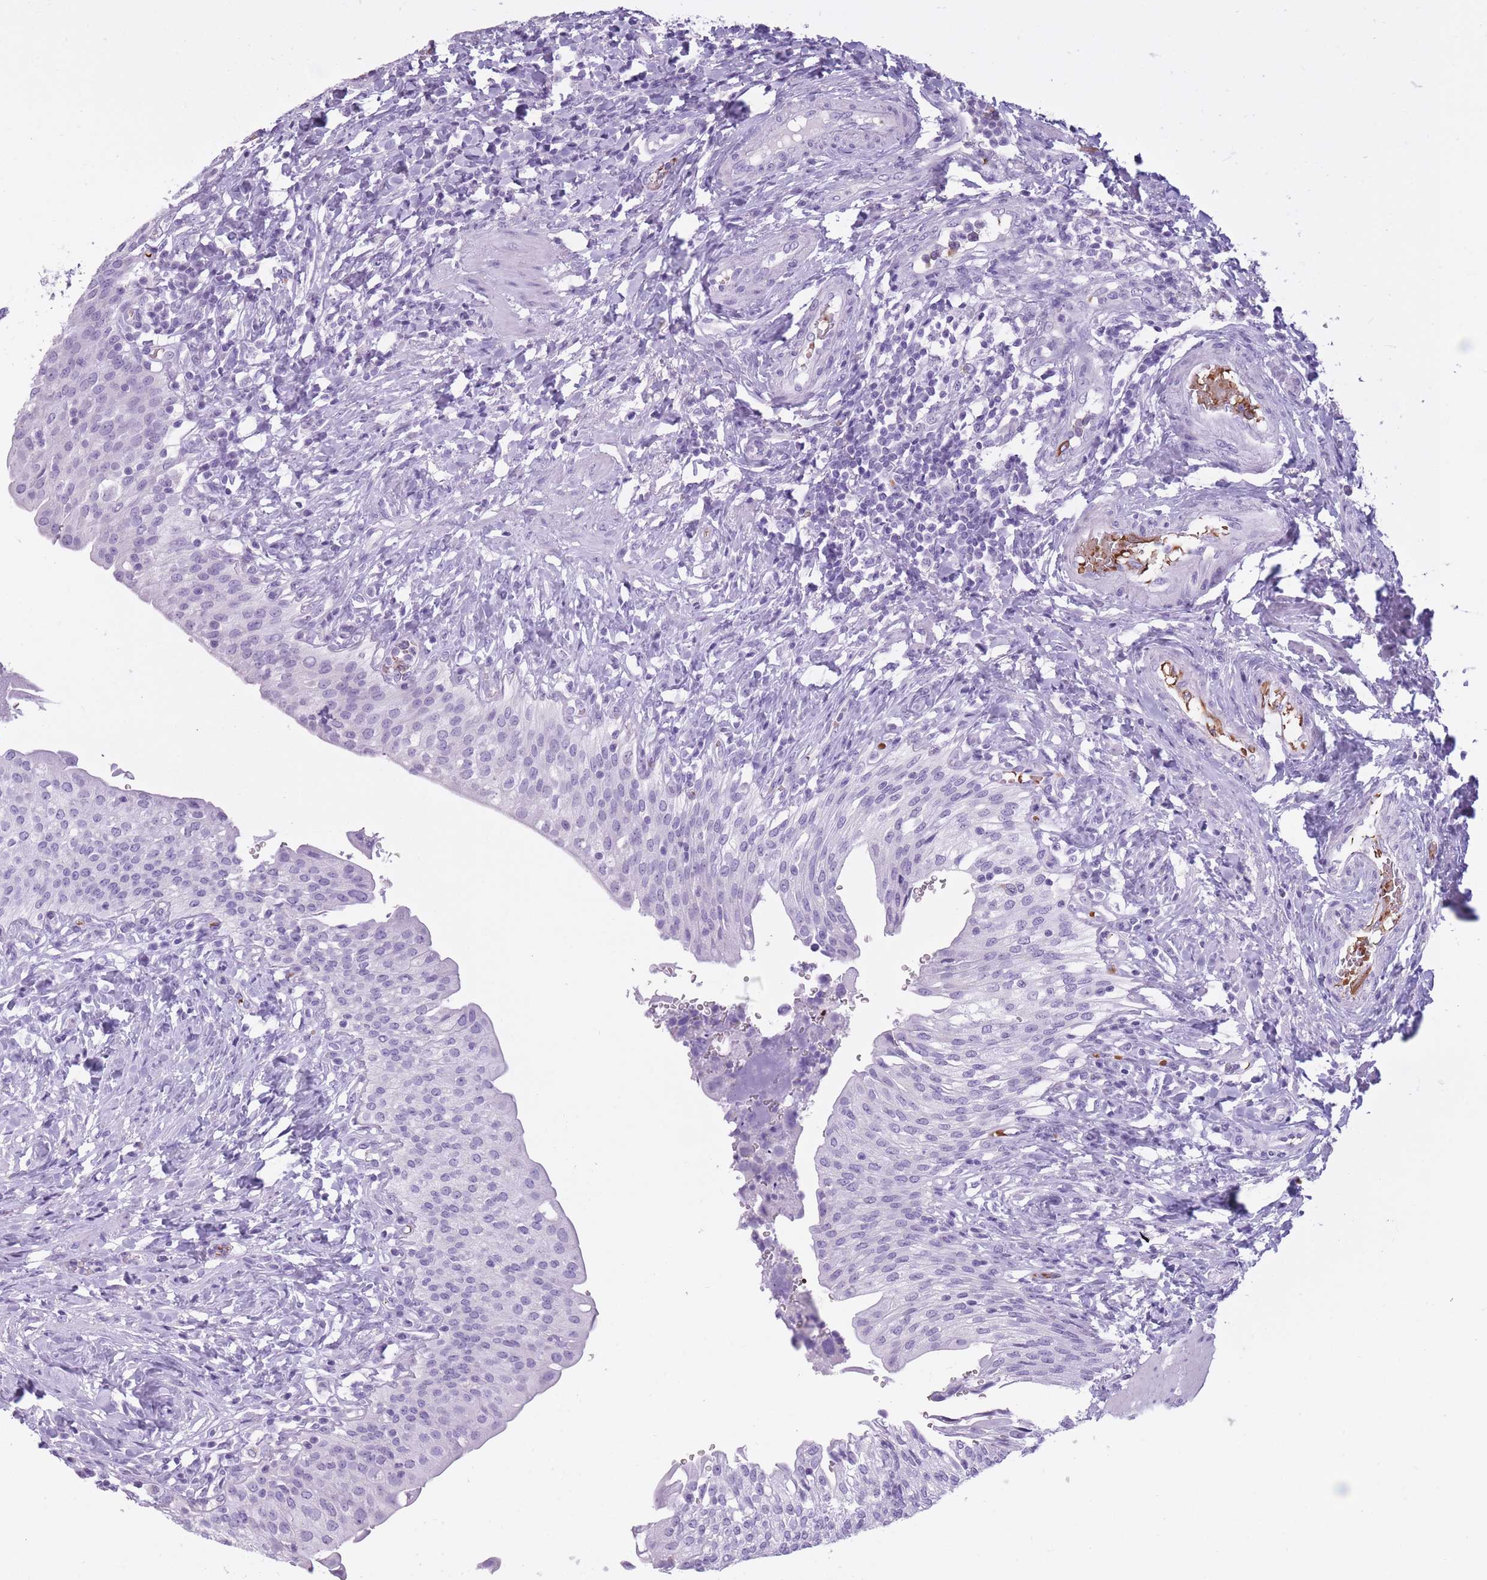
{"staining": {"intensity": "negative", "quantity": "none", "location": "none"}, "tissue": "urinary bladder", "cell_type": "Urothelial cells", "image_type": "normal", "snomed": [{"axis": "morphology", "description": "Normal tissue, NOS"}, {"axis": "morphology", "description": "Inflammation, NOS"}, {"axis": "topography", "description": "Urinary bladder"}], "caption": "IHC micrograph of benign urinary bladder: human urinary bladder stained with DAB (3,3'-diaminobenzidine) demonstrates no significant protein expression in urothelial cells. (DAB (3,3'-diaminobenzidine) immunohistochemistry with hematoxylin counter stain).", "gene": "OR7C1", "patient": {"sex": "male", "age": 64}}